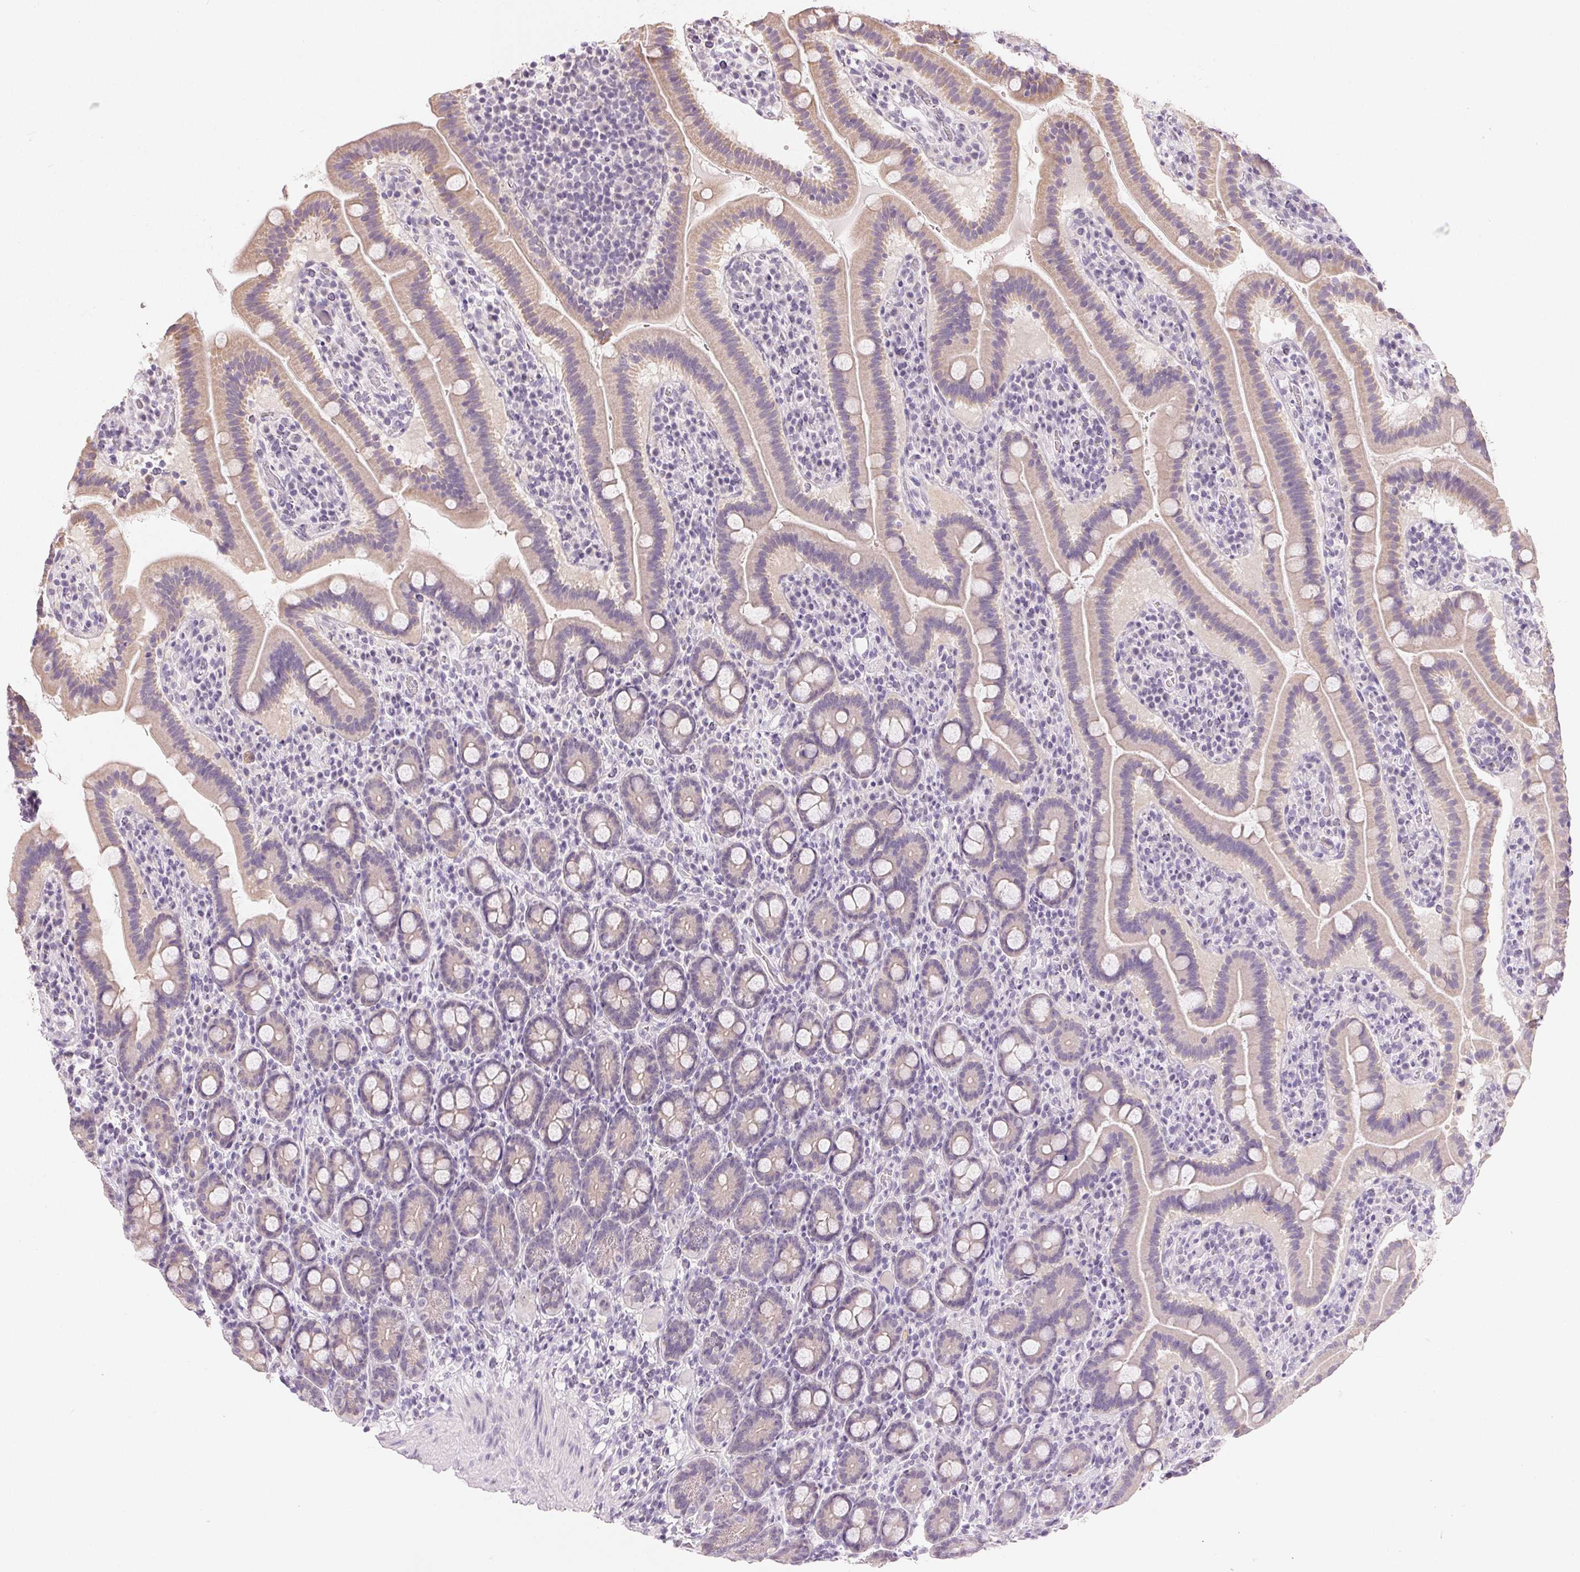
{"staining": {"intensity": "weak", "quantity": "25%-75%", "location": "cytoplasmic/membranous"}, "tissue": "small intestine", "cell_type": "Glandular cells", "image_type": "normal", "snomed": [{"axis": "morphology", "description": "Normal tissue, NOS"}, {"axis": "topography", "description": "Small intestine"}], "caption": "Small intestine stained with DAB (3,3'-diaminobenzidine) IHC shows low levels of weak cytoplasmic/membranous staining in about 25%-75% of glandular cells.", "gene": "SFTPD", "patient": {"sex": "male", "age": 26}}